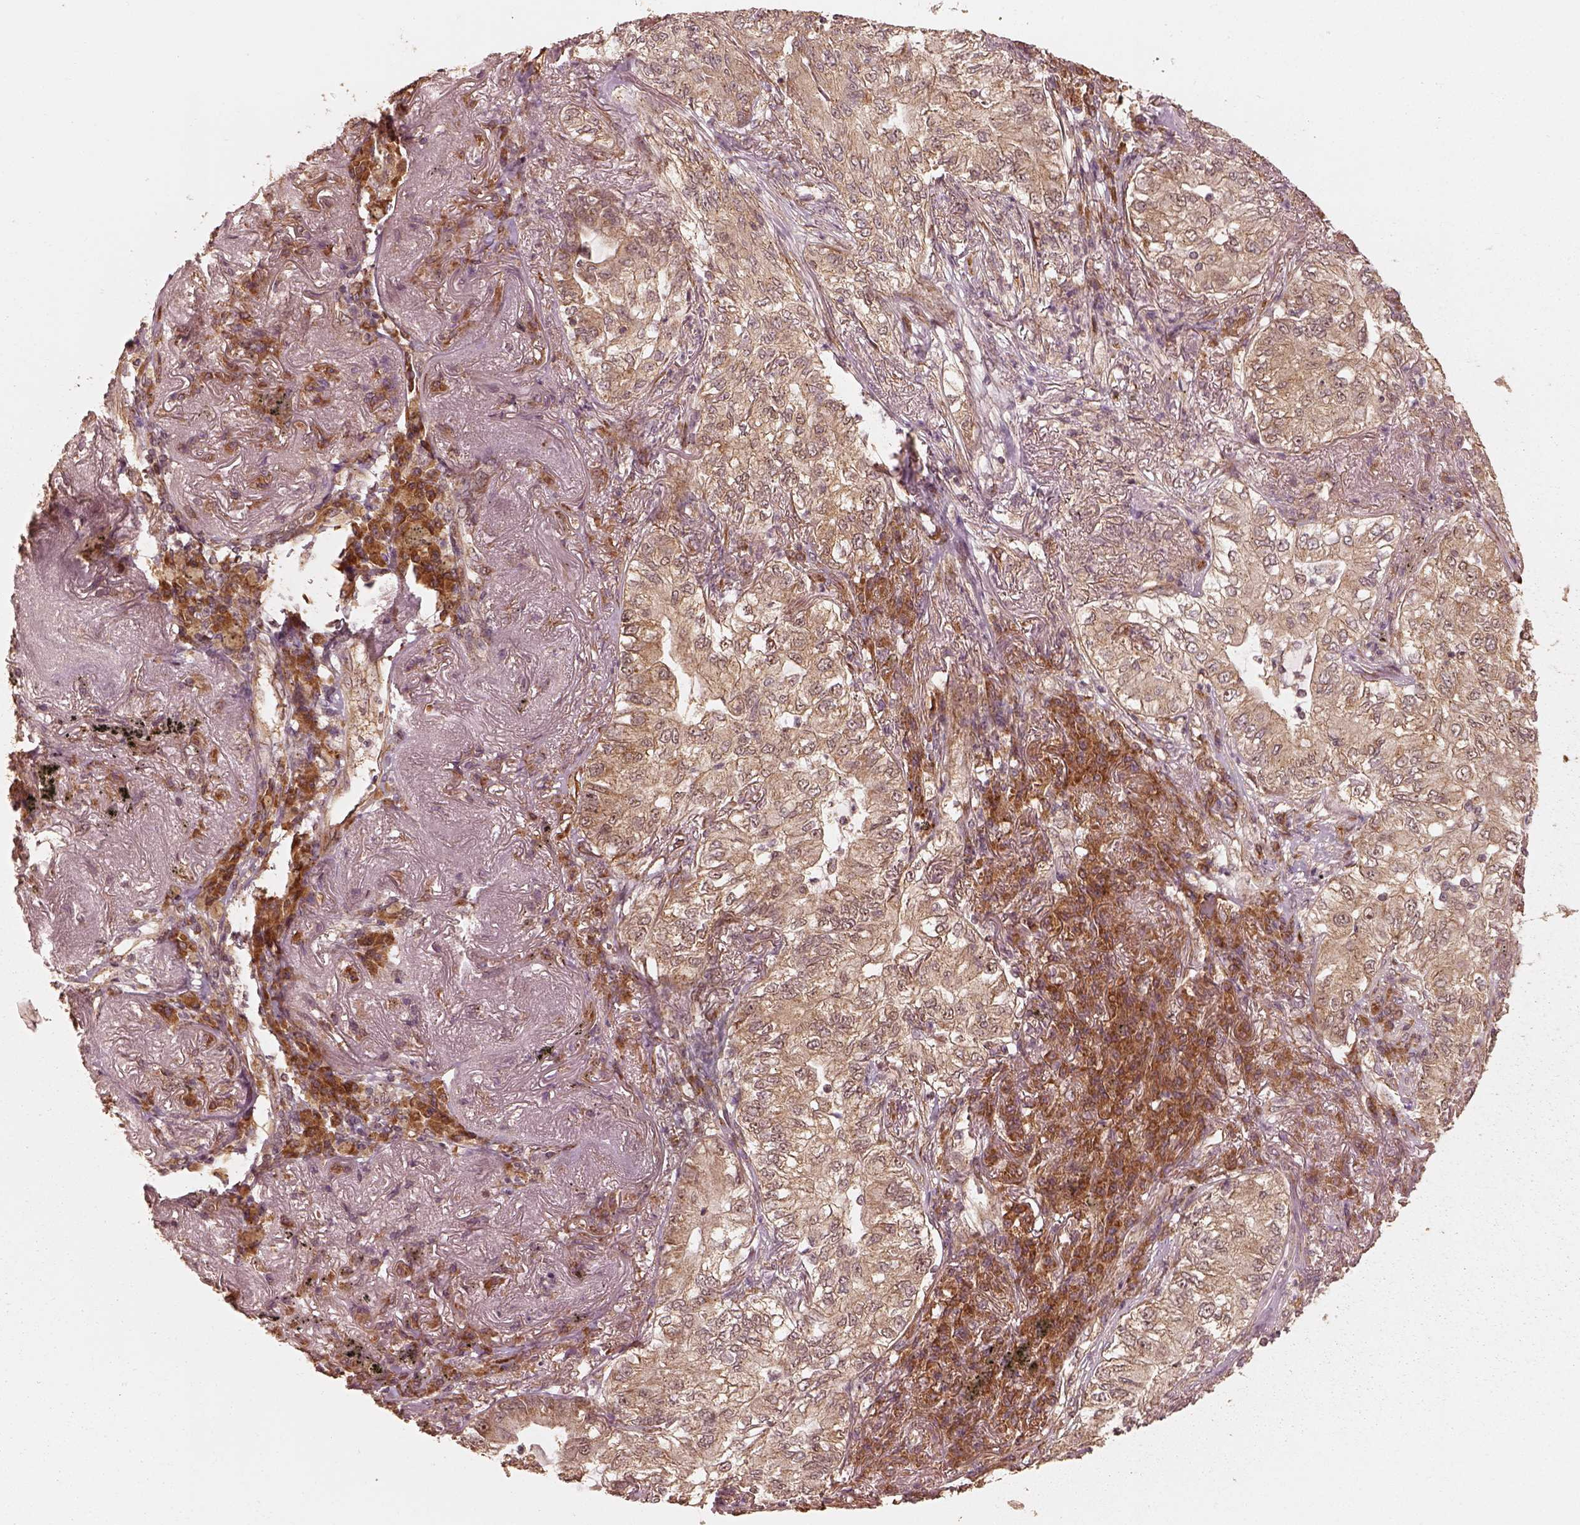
{"staining": {"intensity": "moderate", "quantity": ">75%", "location": "cytoplasmic/membranous"}, "tissue": "lung cancer", "cell_type": "Tumor cells", "image_type": "cancer", "snomed": [{"axis": "morphology", "description": "Adenocarcinoma, NOS"}, {"axis": "topography", "description": "Lung"}], "caption": "Immunohistochemistry staining of lung adenocarcinoma, which displays medium levels of moderate cytoplasmic/membranous expression in approximately >75% of tumor cells indicating moderate cytoplasmic/membranous protein expression. The staining was performed using DAB (brown) for protein detection and nuclei were counterstained in hematoxylin (blue).", "gene": "DNAJC25", "patient": {"sex": "female", "age": 73}}